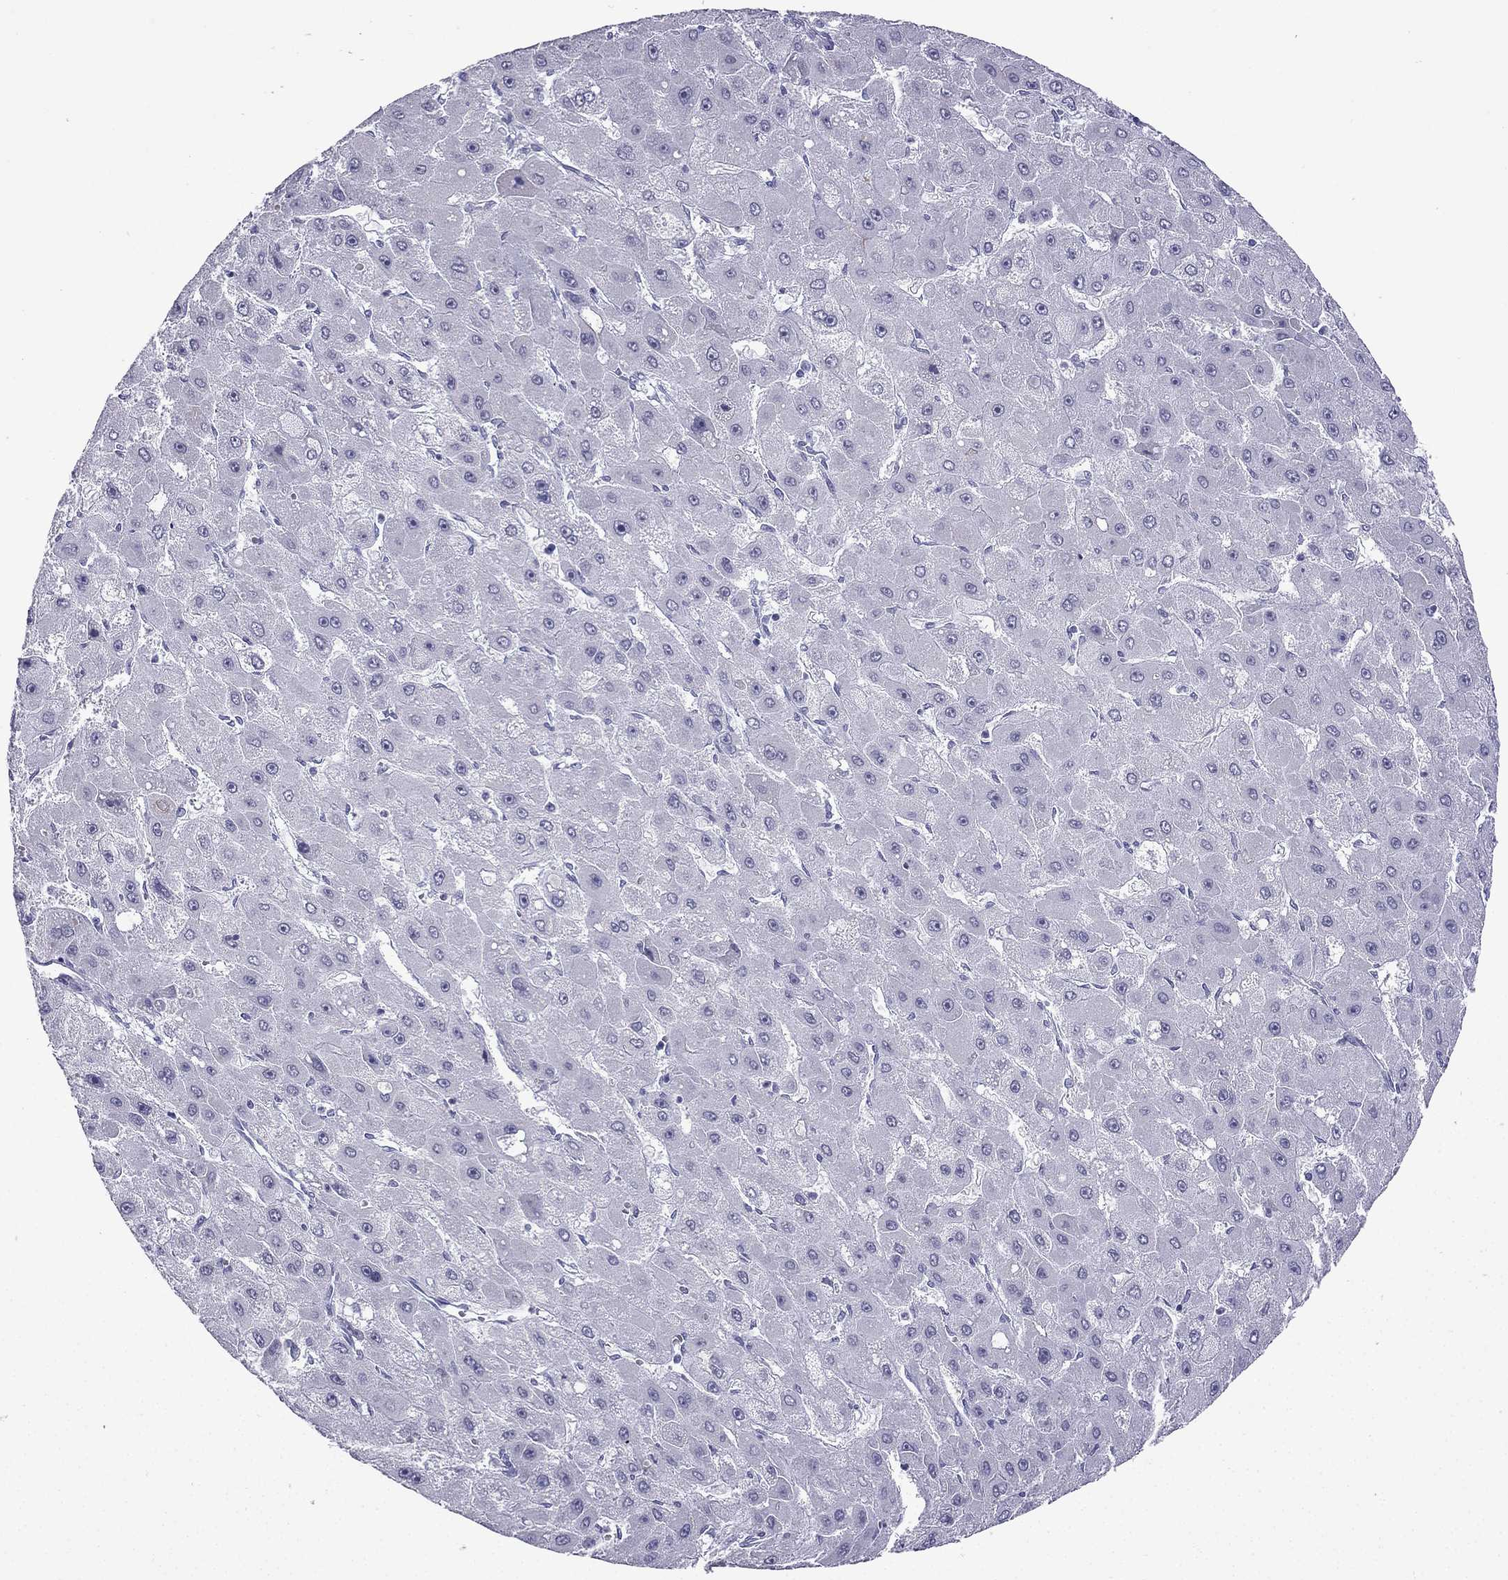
{"staining": {"intensity": "negative", "quantity": "none", "location": "none"}, "tissue": "liver cancer", "cell_type": "Tumor cells", "image_type": "cancer", "snomed": [{"axis": "morphology", "description": "Carcinoma, Hepatocellular, NOS"}, {"axis": "topography", "description": "Liver"}], "caption": "Immunohistochemistry histopathology image of human liver hepatocellular carcinoma stained for a protein (brown), which reveals no positivity in tumor cells.", "gene": "GJA8", "patient": {"sex": "female", "age": 25}}